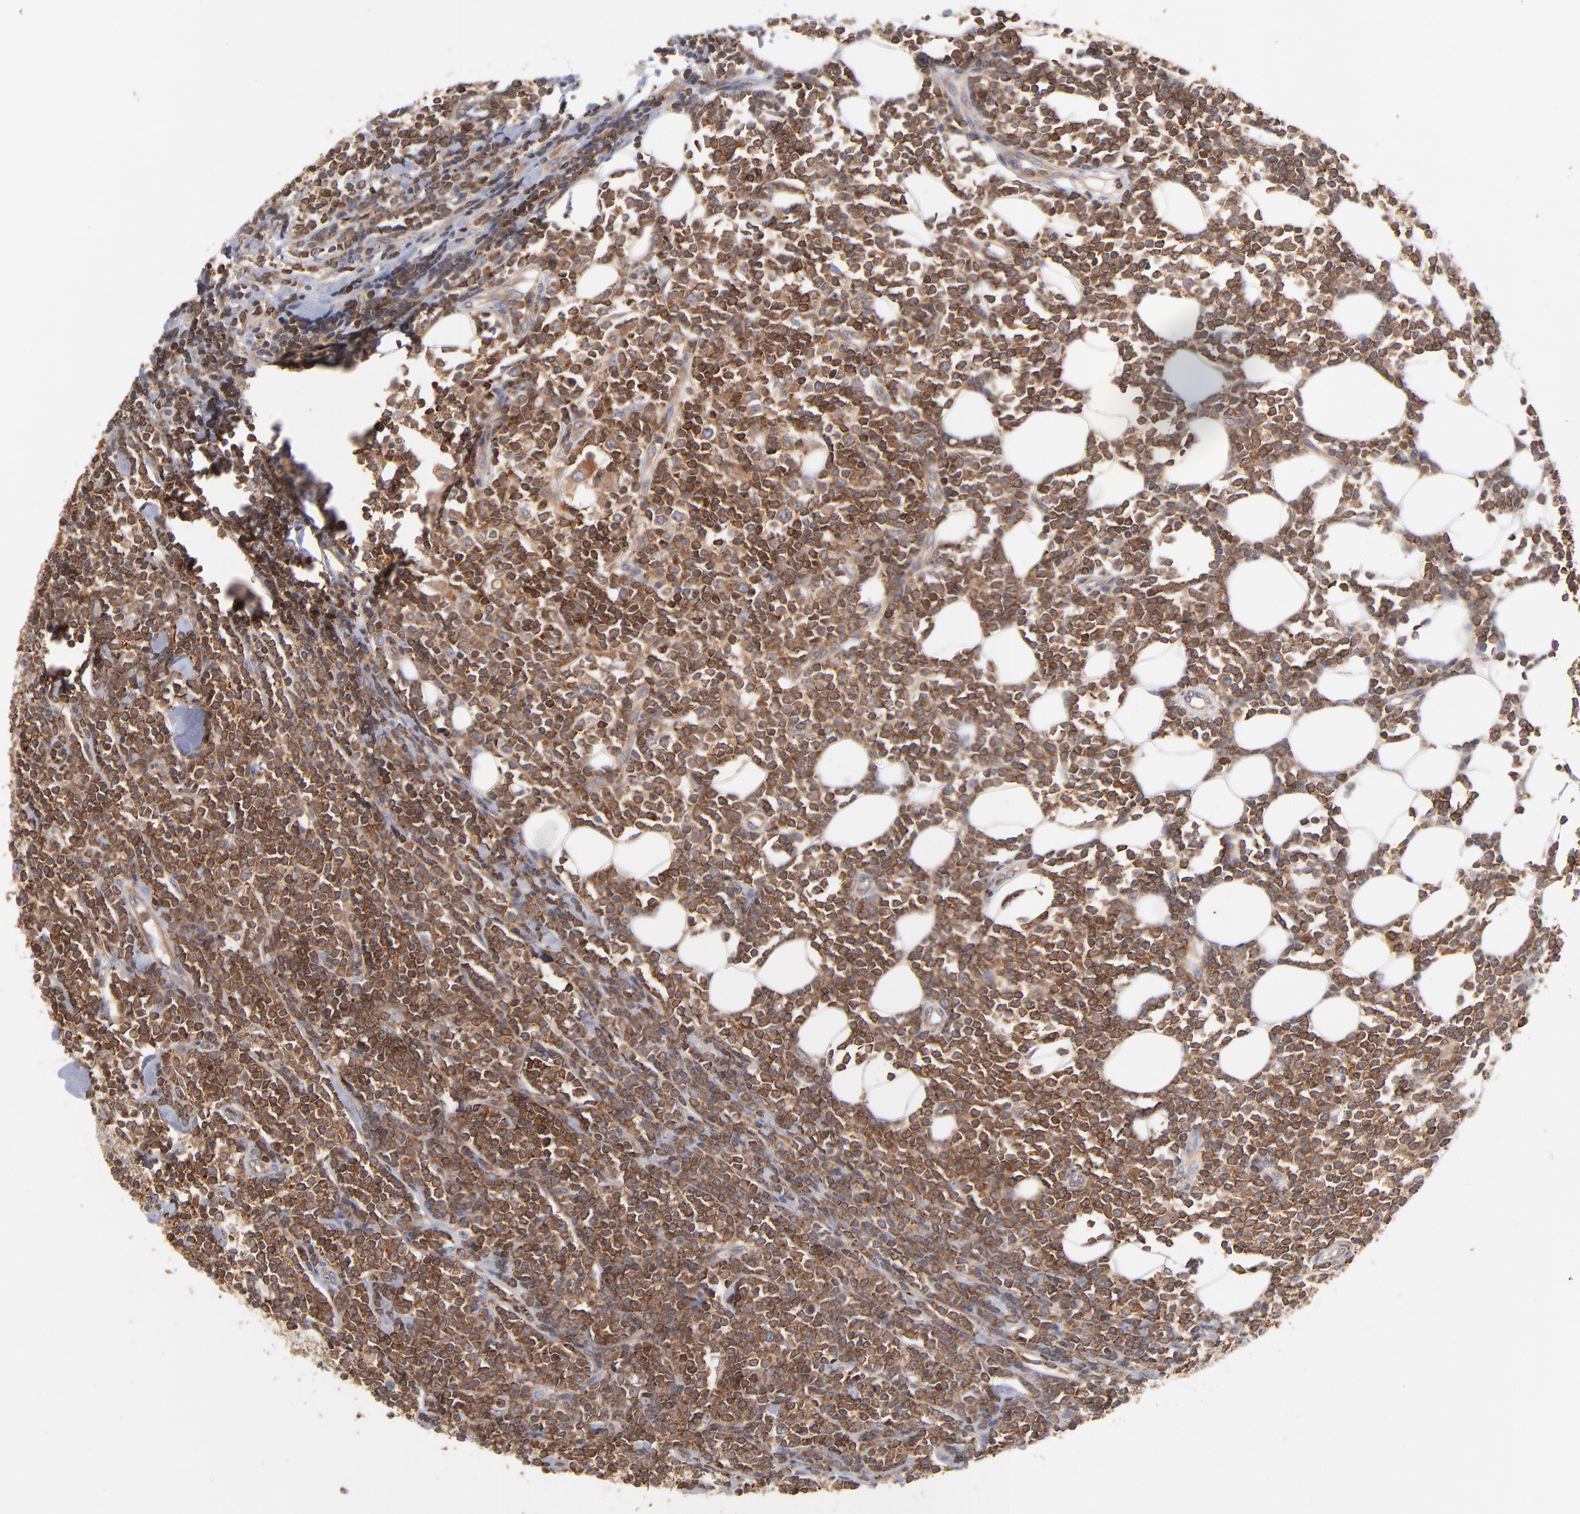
{"staining": {"intensity": "strong", "quantity": ">75%", "location": "cytoplasmic/membranous"}, "tissue": "lymphoma", "cell_type": "Tumor cells", "image_type": "cancer", "snomed": [{"axis": "morphology", "description": "Malignant lymphoma, non-Hodgkin's type, Low grade"}, {"axis": "topography", "description": "Soft tissue"}], "caption": "Immunohistochemistry (IHC) photomicrograph of neoplastic tissue: lymphoma stained using immunohistochemistry (IHC) shows high levels of strong protein expression localized specifically in the cytoplasmic/membranous of tumor cells, appearing as a cytoplasmic/membranous brown color.", "gene": "WIPF1", "patient": {"sex": "male", "age": 92}}